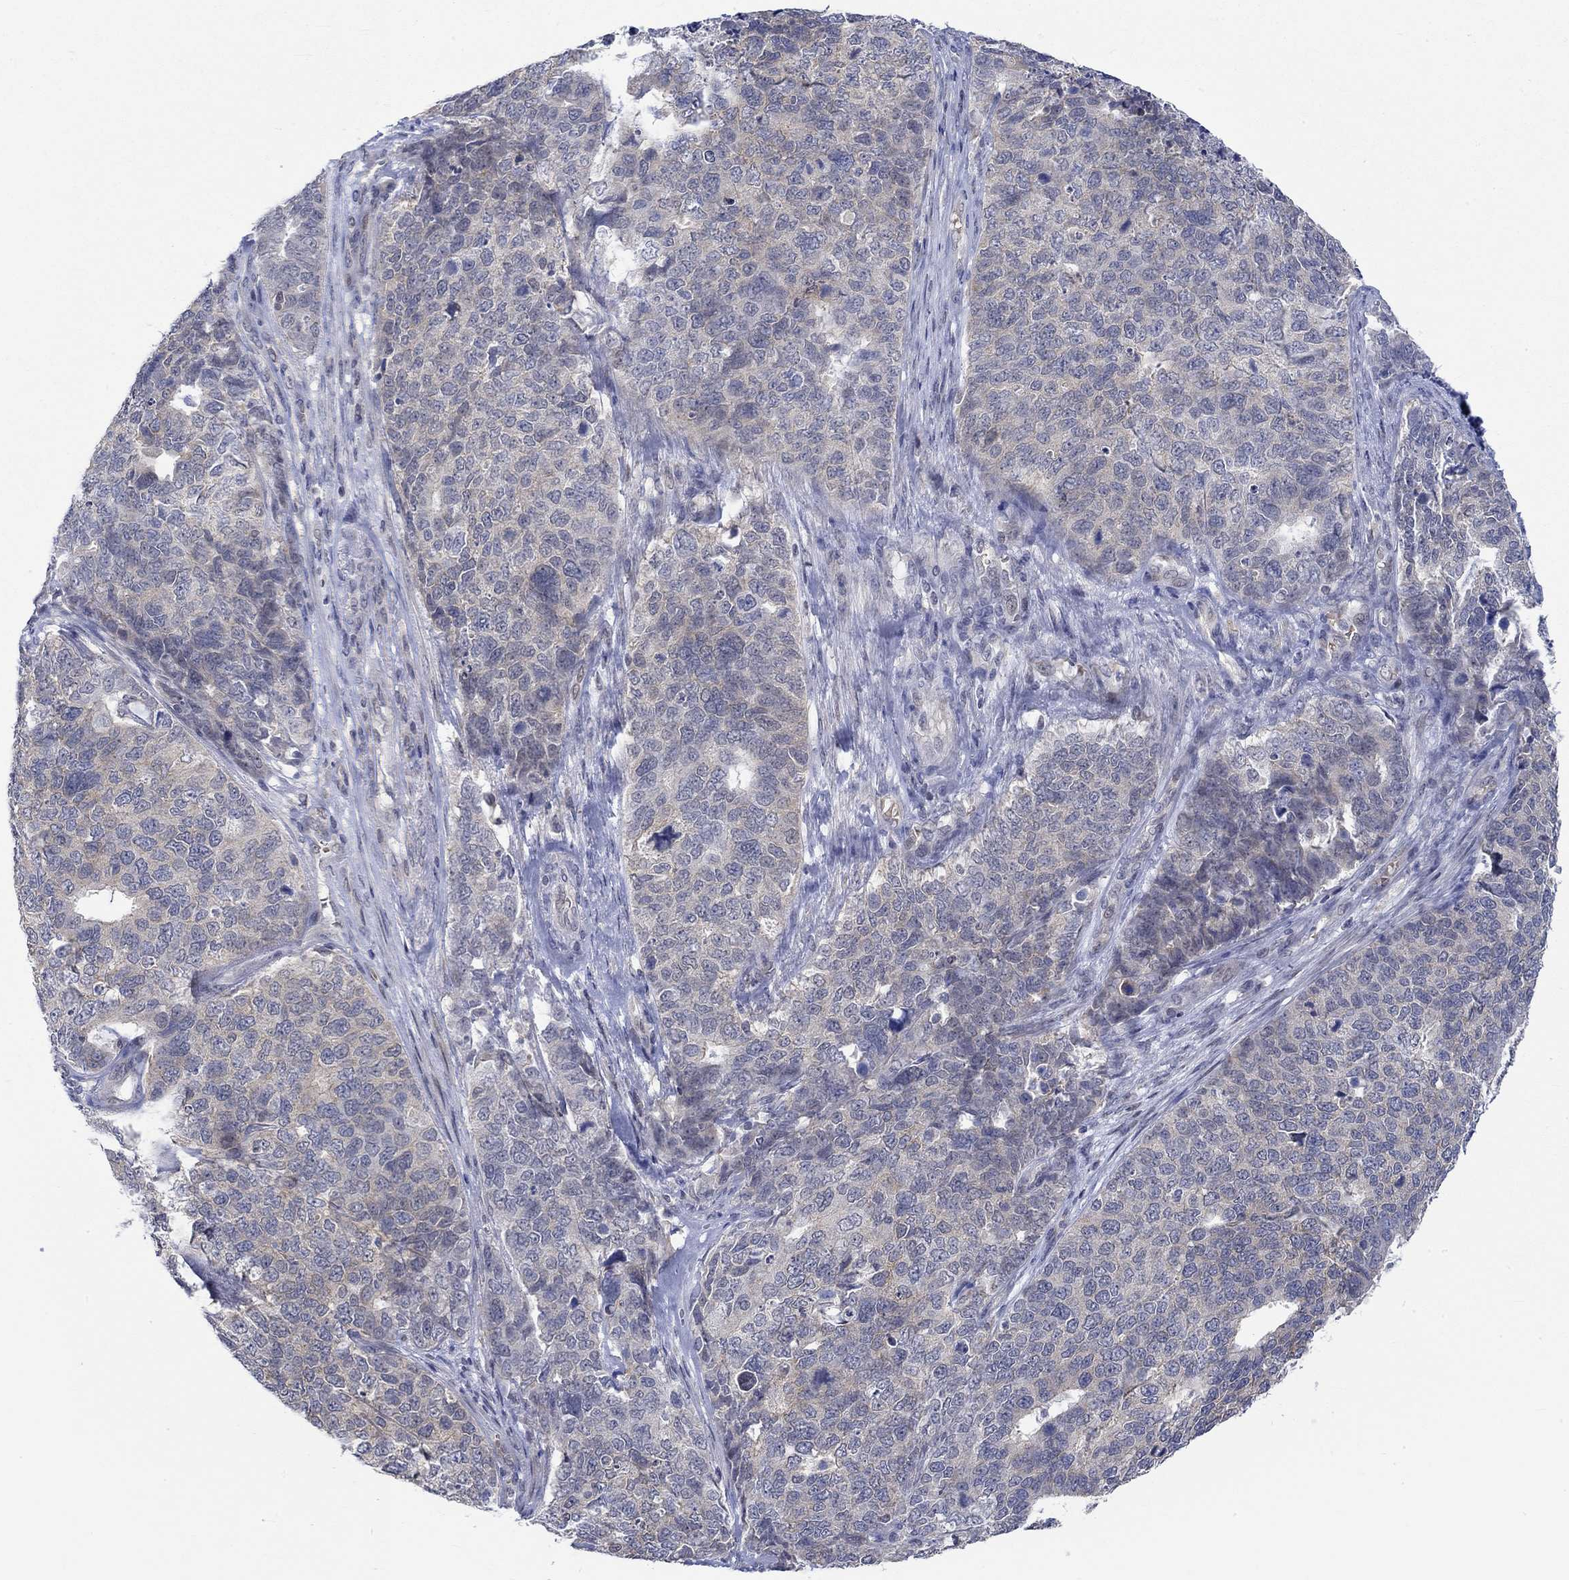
{"staining": {"intensity": "moderate", "quantity": "<25%", "location": "cytoplasmic/membranous"}, "tissue": "cervical cancer", "cell_type": "Tumor cells", "image_type": "cancer", "snomed": [{"axis": "morphology", "description": "Squamous cell carcinoma, NOS"}, {"axis": "topography", "description": "Cervix"}], "caption": "Immunohistochemical staining of human squamous cell carcinoma (cervical) reveals low levels of moderate cytoplasmic/membranous staining in about <25% of tumor cells.", "gene": "WASF1", "patient": {"sex": "female", "age": 63}}